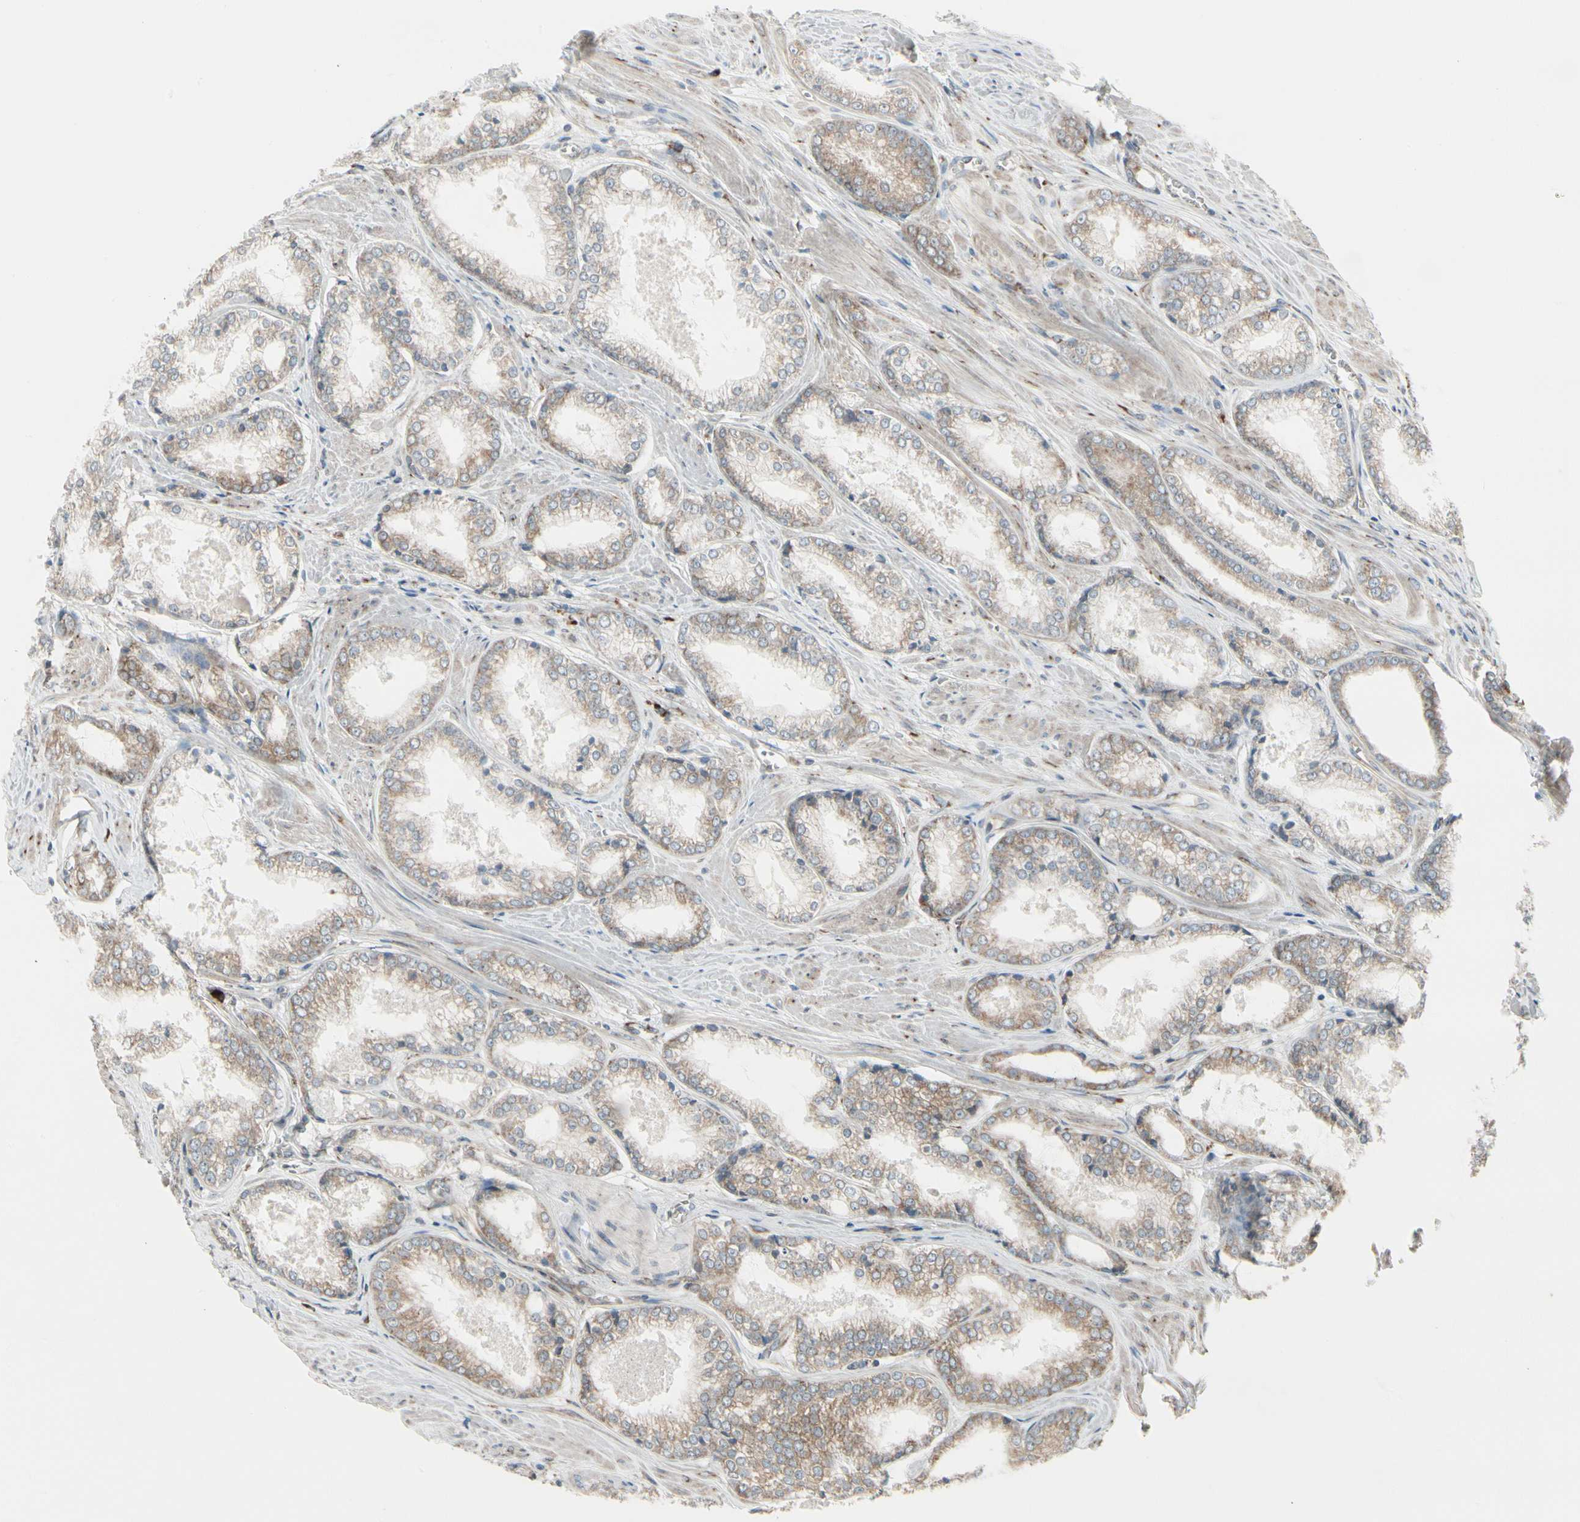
{"staining": {"intensity": "weak", "quantity": ">75%", "location": "cytoplasmic/membranous"}, "tissue": "prostate cancer", "cell_type": "Tumor cells", "image_type": "cancer", "snomed": [{"axis": "morphology", "description": "Adenocarcinoma, Low grade"}, {"axis": "topography", "description": "Prostate"}], "caption": "Immunohistochemical staining of human prostate cancer exhibits low levels of weak cytoplasmic/membranous expression in approximately >75% of tumor cells. (DAB (3,3'-diaminobenzidine) IHC, brown staining for protein, blue staining for nuclei).", "gene": "FNDC3A", "patient": {"sex": "male", "age": 64}}